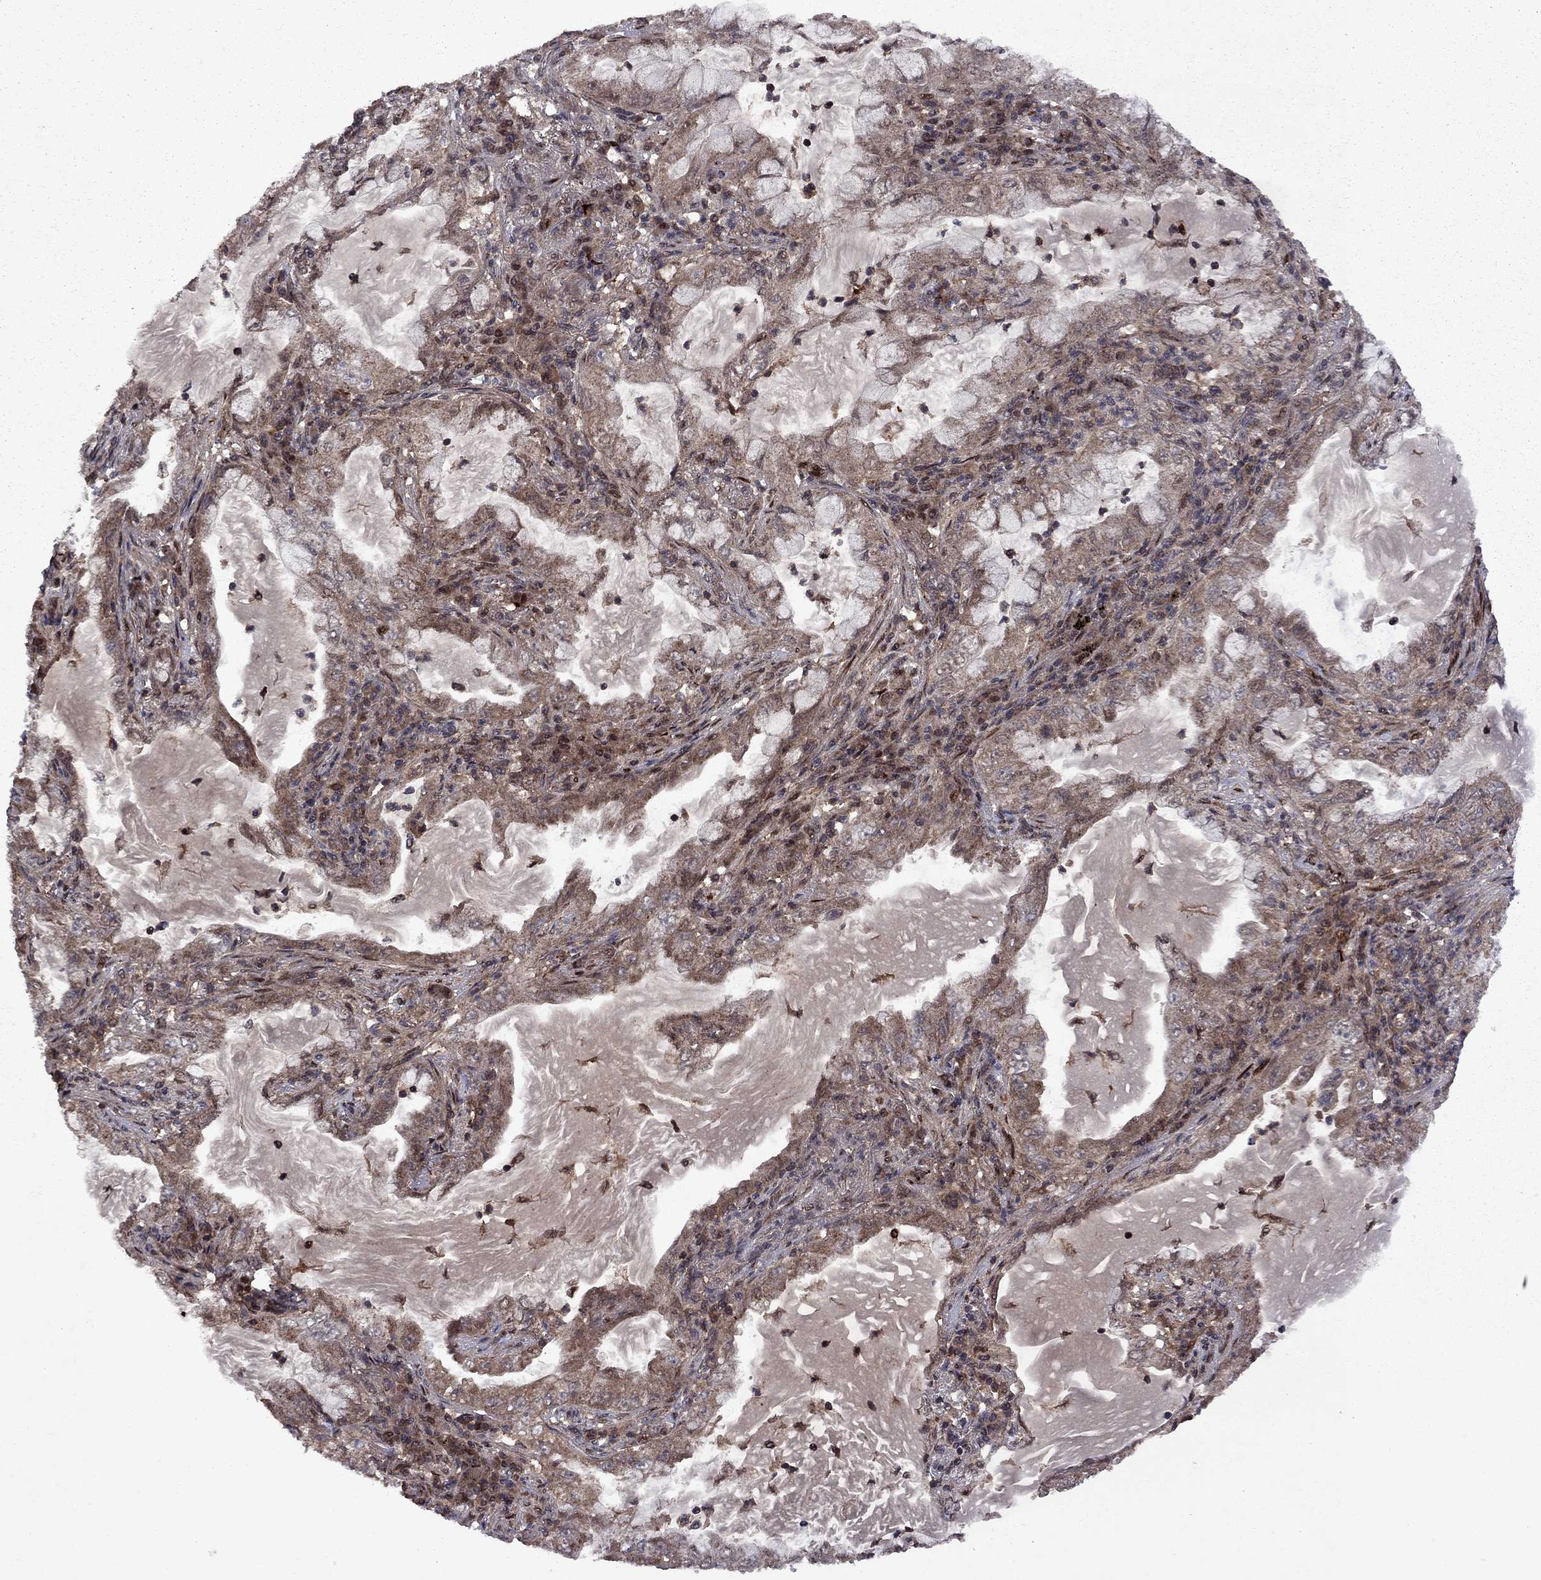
{"staining": {"intensity": "moderate", "quantity": "25%-75%", "location": "cytoplasmic/membranous"}, "tissue": "lung cancer", "cell_type": "Tumor cells", "image_type": "cancer", "snomed": [{"axis": "morphology", "description": "Adenocarcinoma, NOS"}, {"axis": "topography", "description": "Lung"}], "caption": "Brown immunohistochemical staining in adenocarcinoma (lung) displays moderate cytoplasmic/membranous expression in about 25%-75% of tumor cells. (DAB IHC with brightfield microscopy, high magnification).", "gene": "IPP", "patient": {"sex": "female", "age": 73}}